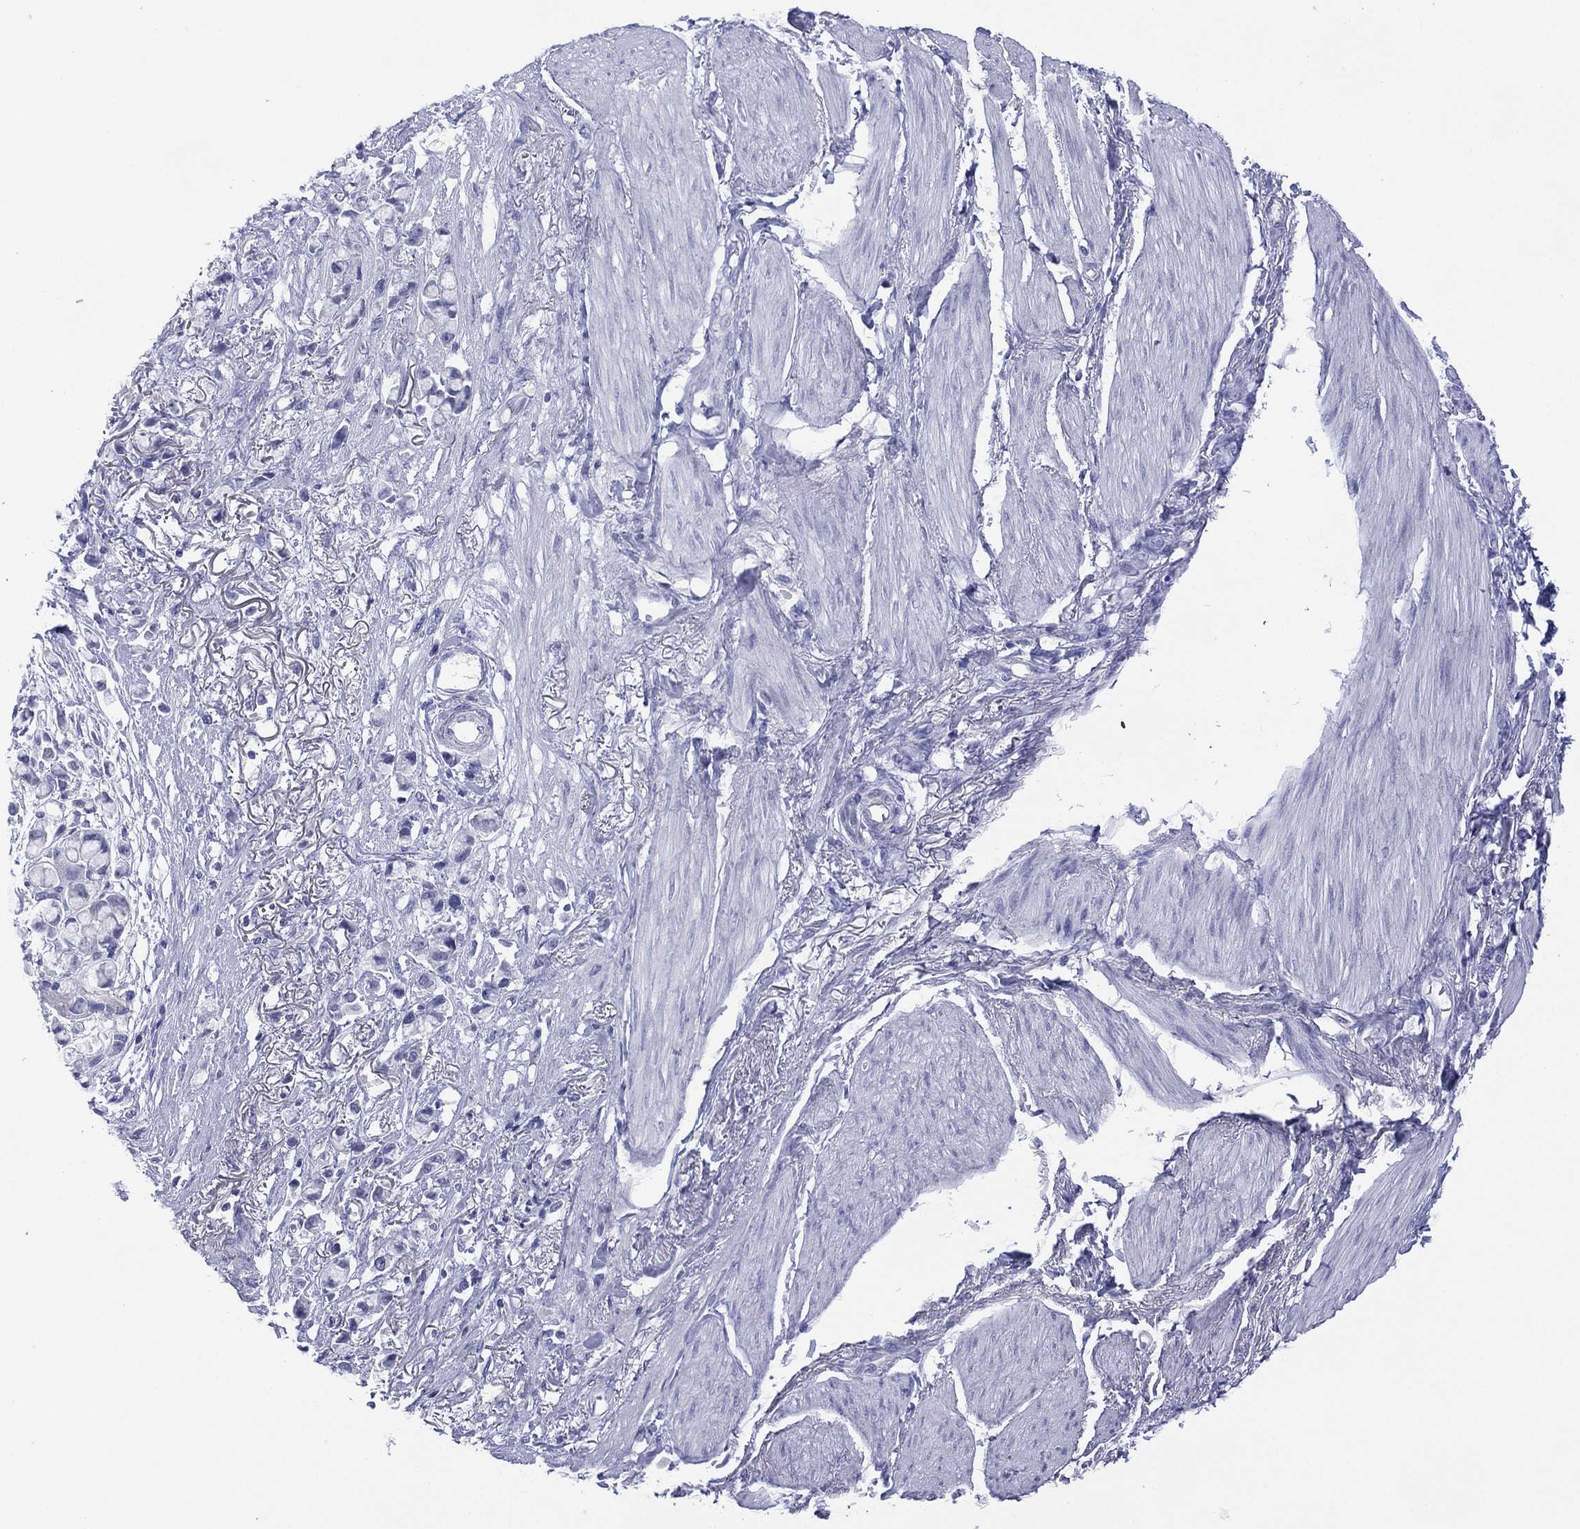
{"staining": {"intensity": "negative", "quantity": "none", "location": "none"}, "tissue": "stomach cancer", "cell_type": "Tumor cells", "image_type": "cancer", "snomed": [{"axis": "morphology", "description": "Adenocarcinoma, NOS"}, {"axis": "topography", "description": "Stomach"}], "caption": "The histopathology image demonstrates no staining of tumor cells in adenocarcinoma (stomach).", "gene": "DSG1", "patient": {"sex": "female", "age": 81}}